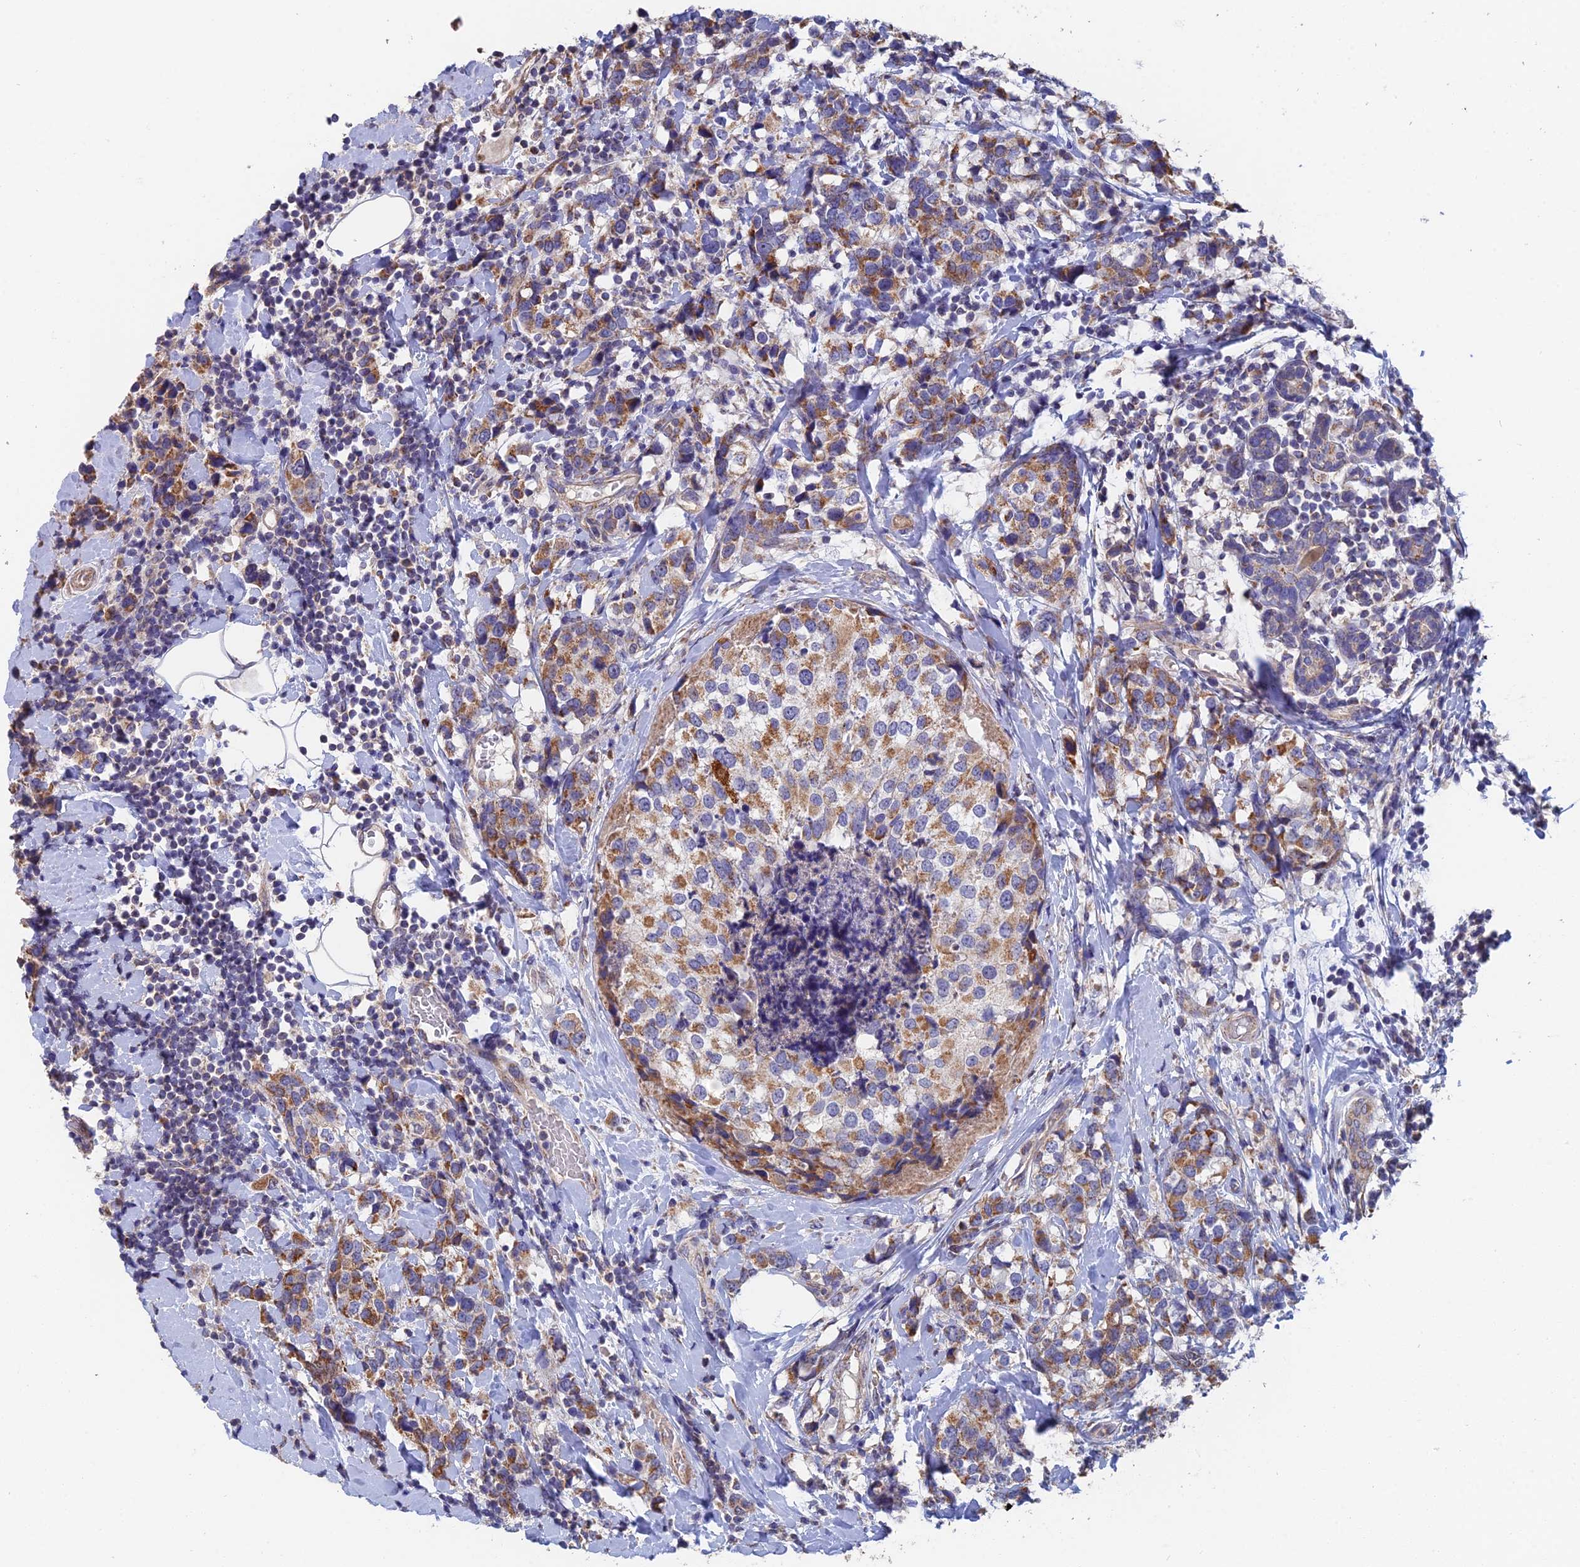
{"staining": {"intensity": "moderate", "quantity": ">75%", "location": "cytoplasmic/membranous"}, "tissue": "breast cancer", "cell_type": "Tumor cells", "image_type": "cancer", "snomed": [{"axis": "morphology", "description": "Lobular carcinoma"}, {"axis": "topography", "description": "Breast"}], "caption": "Immunohistochemical staining of human lobular carcinoma (breast) reveals medium levels of moderate cytoplasmic/membranous protein positivity in about >75% of tumor cells. Nuclei are stained in blue.", "gene": "ECSIT", "patient": {"sex": "female", "age": 59}}